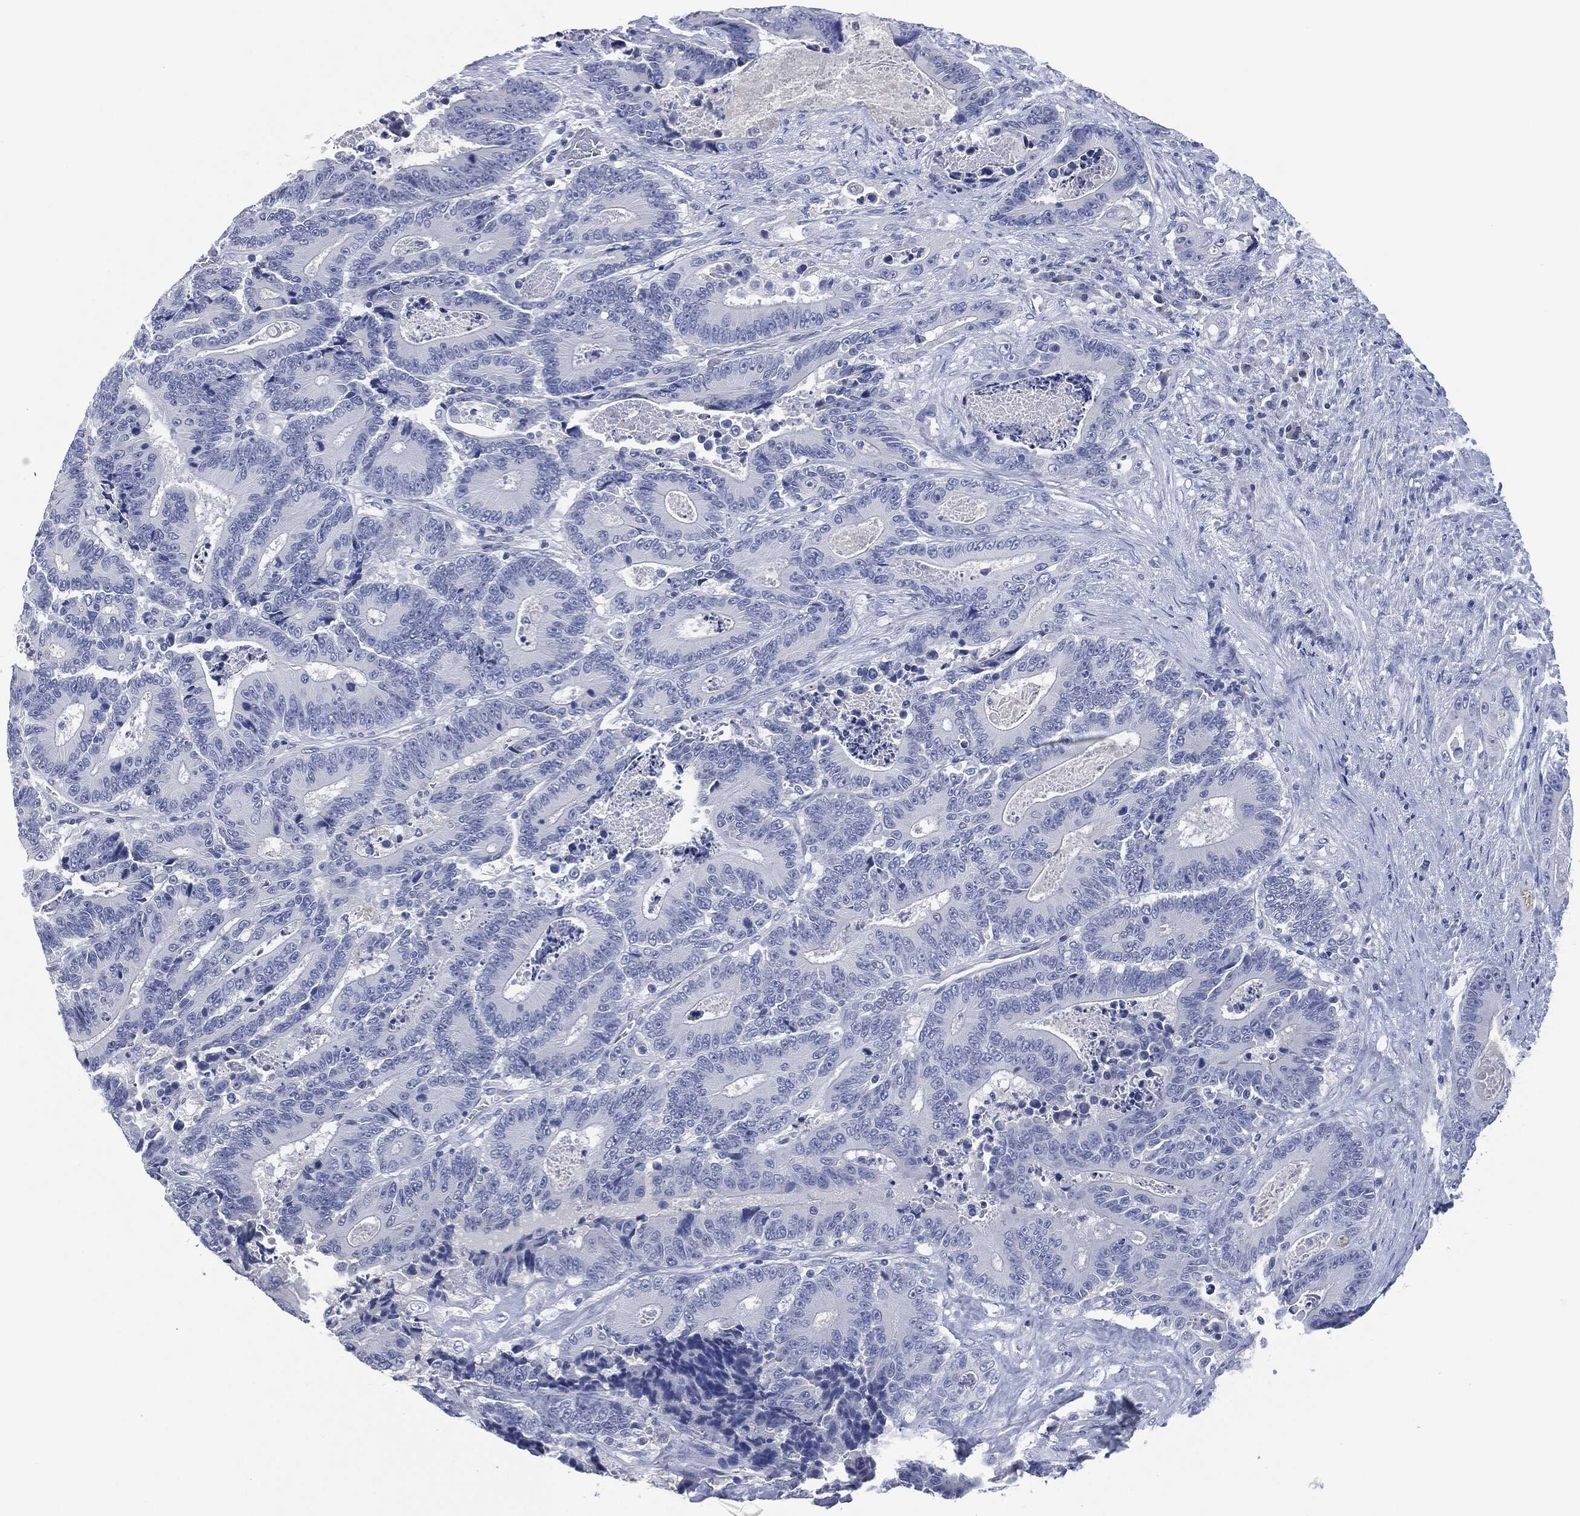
{"staining": {"intensity": "negative", "quantity": "none", "location": "none"}, "tissue": "colorectal cancer", "cell_type": "Tumor cells", "image_type": "cancer", "snomed": [{"axis": "morphology", "description": "Adenocarcinoma, NOS"}, {"axis": "topography", "description": "Colon"}], "caption": "There is no significant staining in tumor cells of colorectal adenocarcinoma. (IHC, brightfield microscopy, high magnification).", "gene": "MUC16", "patient": {"sex": "male", "age": 83}}